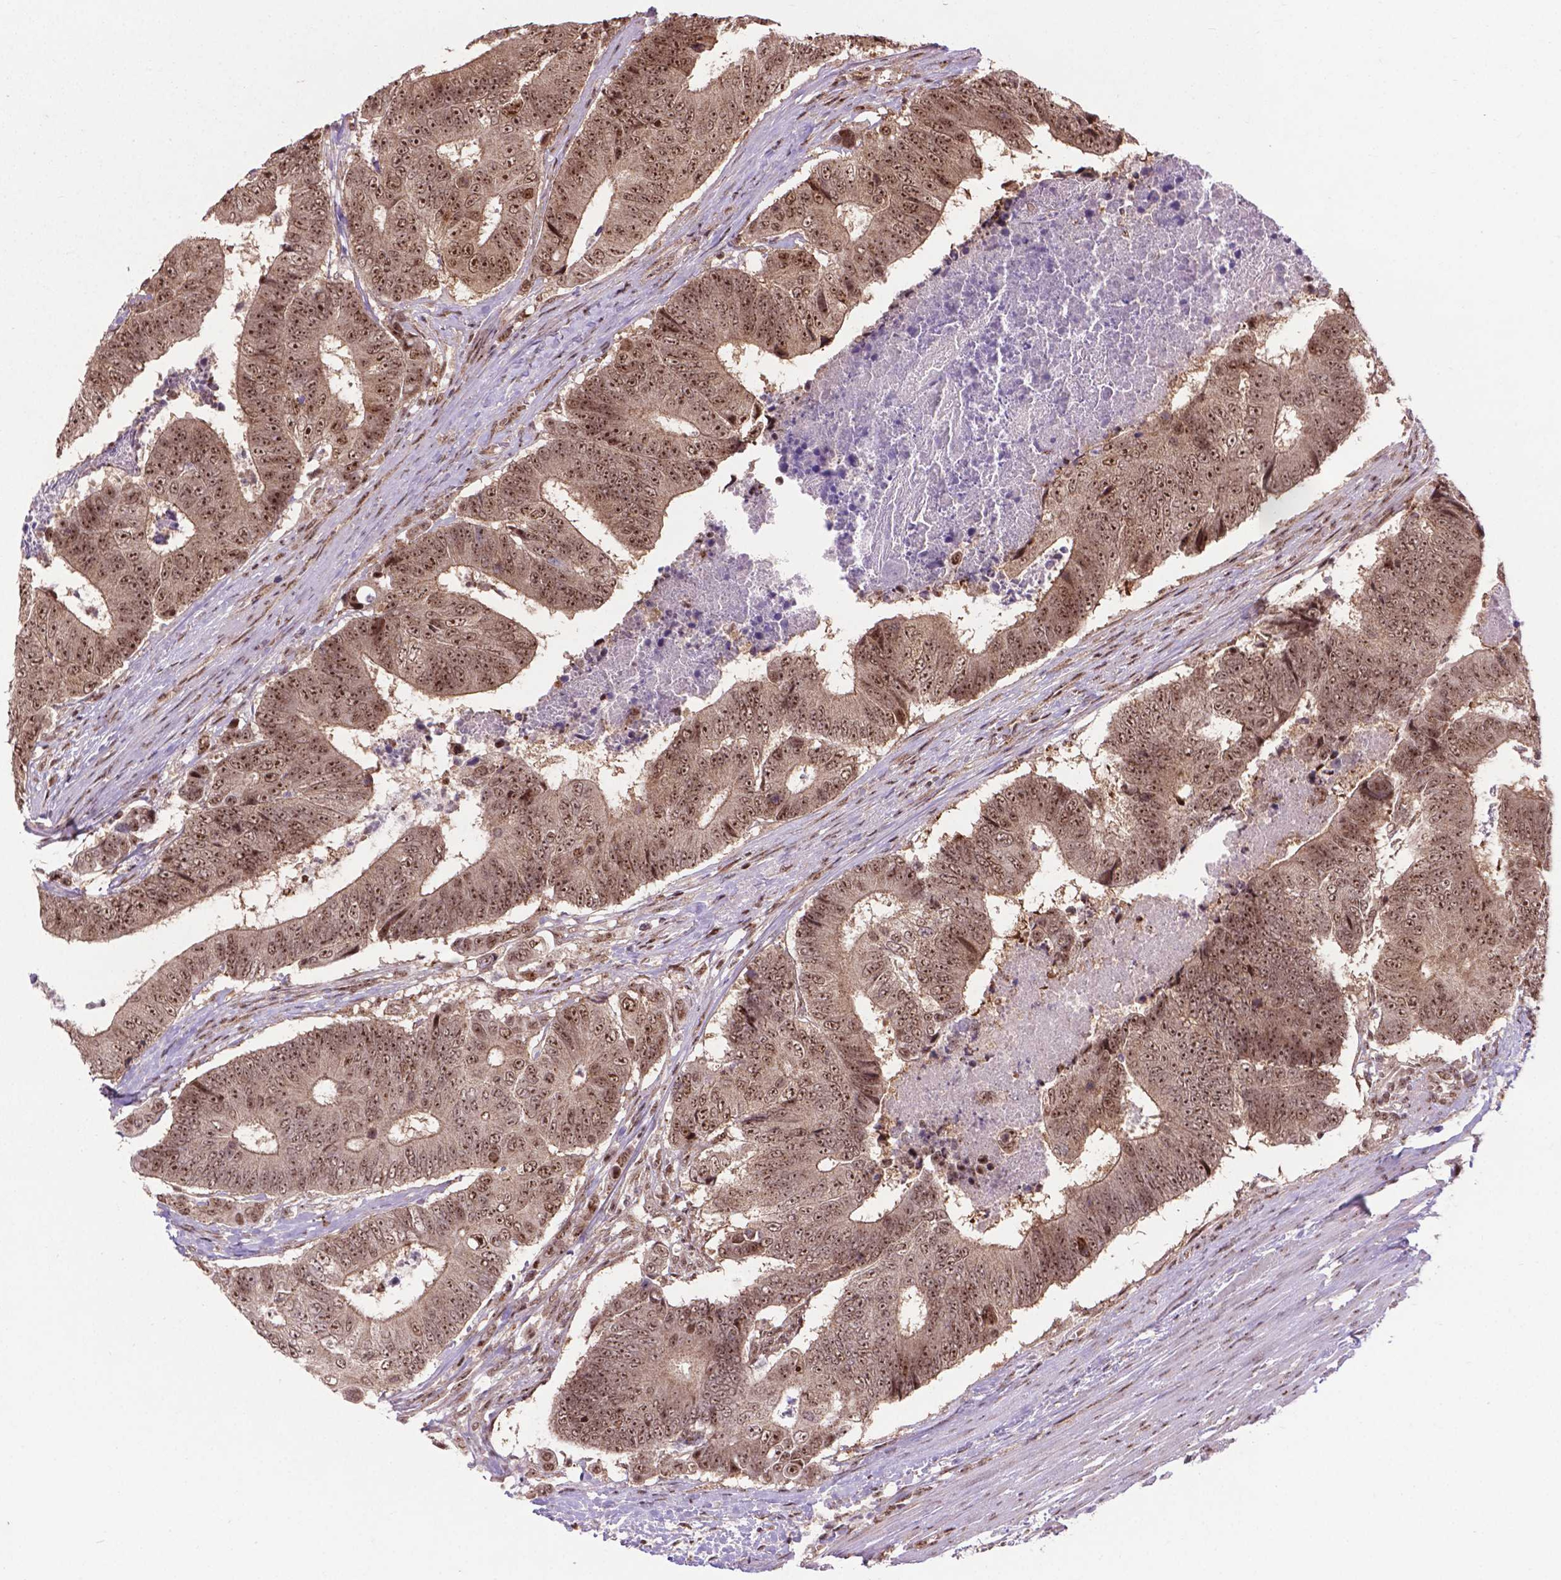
{"staining": {"intensity": "moderate", "quantity": ">75%", "location": "cytoplasmic/membranous,nuclear"}, "tissue": "colorectal cancer", "cell_type": "Tumor cells", "image_type": "cancer", "snomed": [{"axis": "morphology", "description": "Adenocarcinoma, NOS"}, {"axis": "topography", "description": "Colon"}], "caption": "A micrograph of human colorectal cancer (adenocarcinoma) stained for a protein exhibits moderate cytoplasmic/membranous and nuclear brown staining in tumor cells.", "gene": "CSNK2A1", "patient": {"sex": "female", "age": 48}}